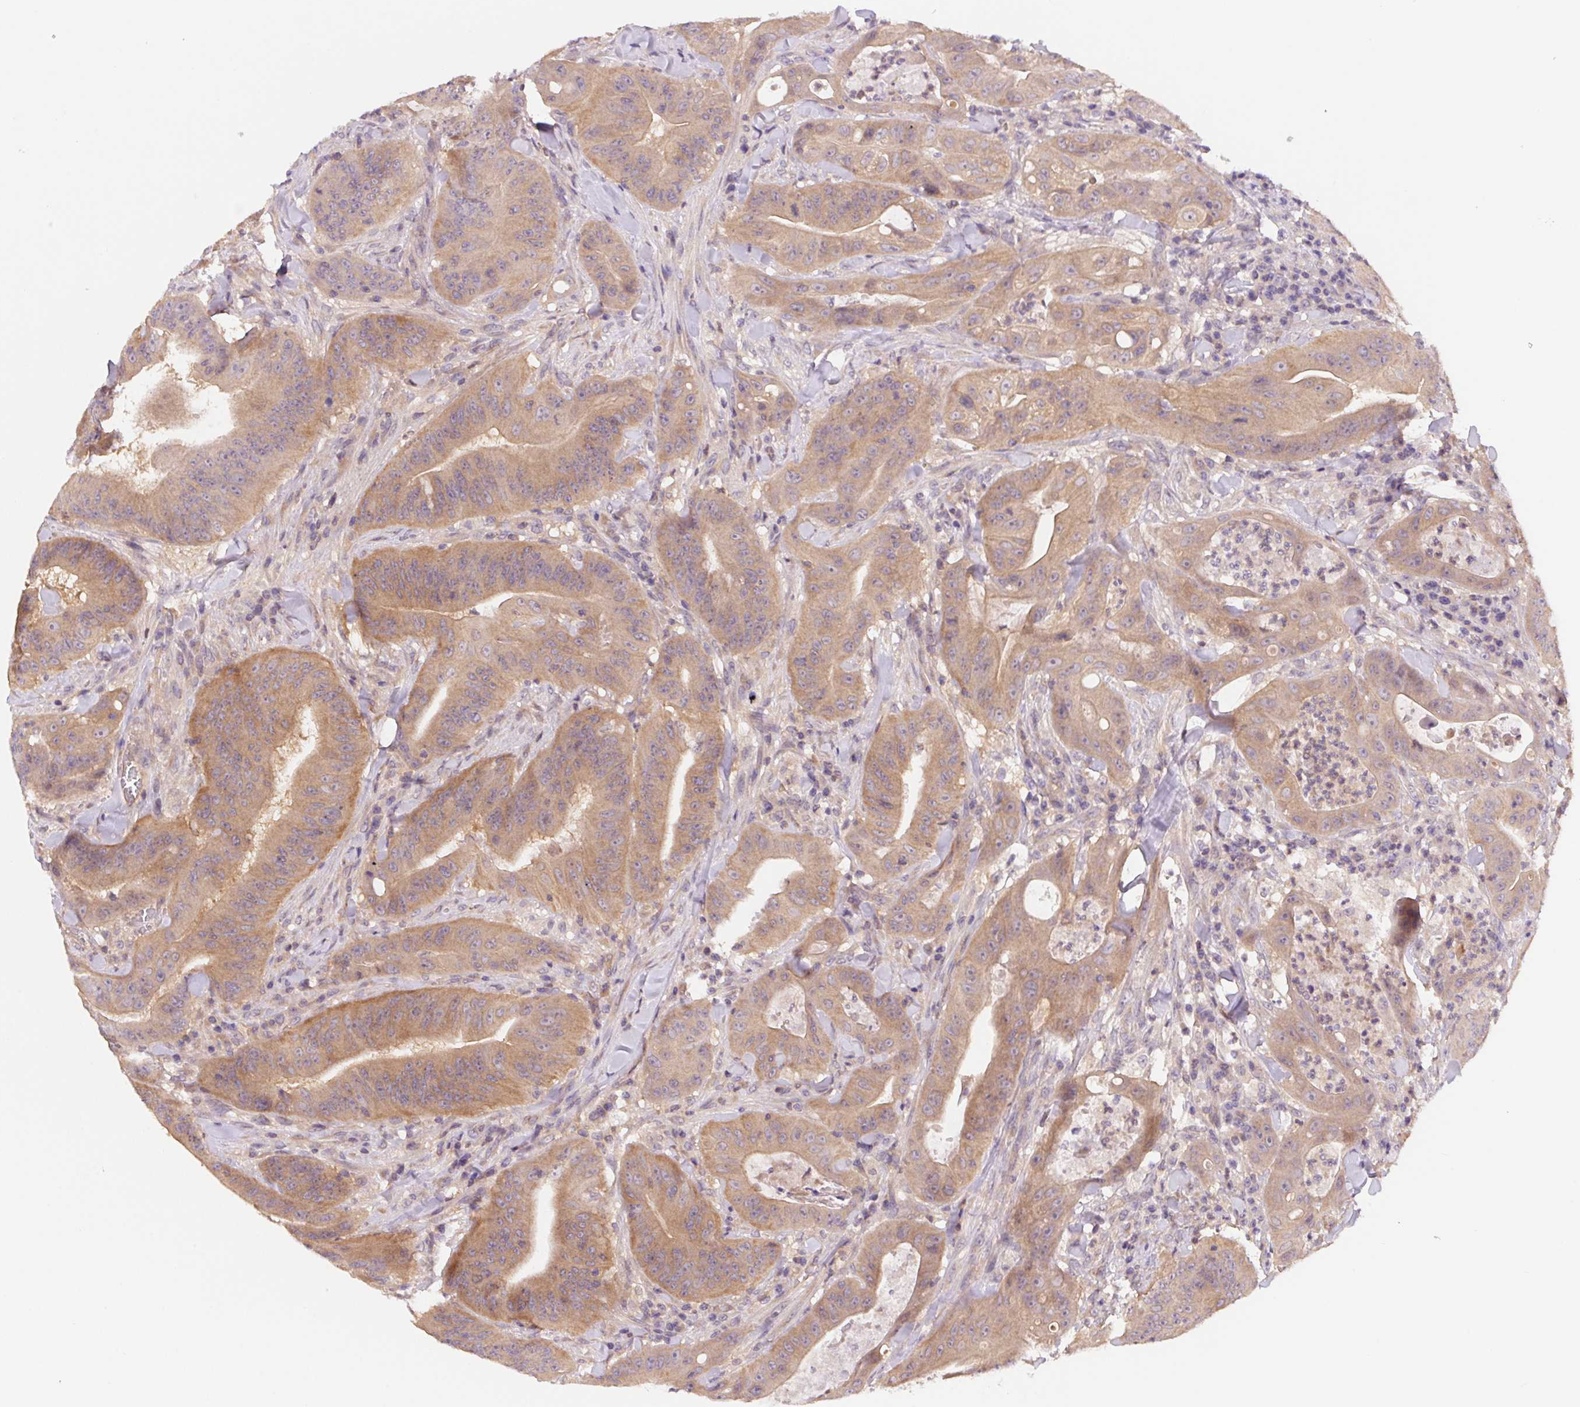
{"staining": {"intensity": "weak", "quantity": ">75%", "location": "cytoplasmic/membranous"}, "tissue": "colorectal cancer", "cell_type": "Tumor cells", "image_type": "cancer", "snomed": [{"axis": "morphology", "description": "Adenocarcinoma, NOS"}, {"axis": "topography", "description": "Colon"}], "caption": "Immunohistochemistry (IHC) histopathology image of colorectal cancer stained for a protein (brown), which displays low levels of weak cytoplasmic/membranous staining in about >75% of tumor cells.", "gene": "PRKAA1", "patient": {"sex": "male", "age": 33}}